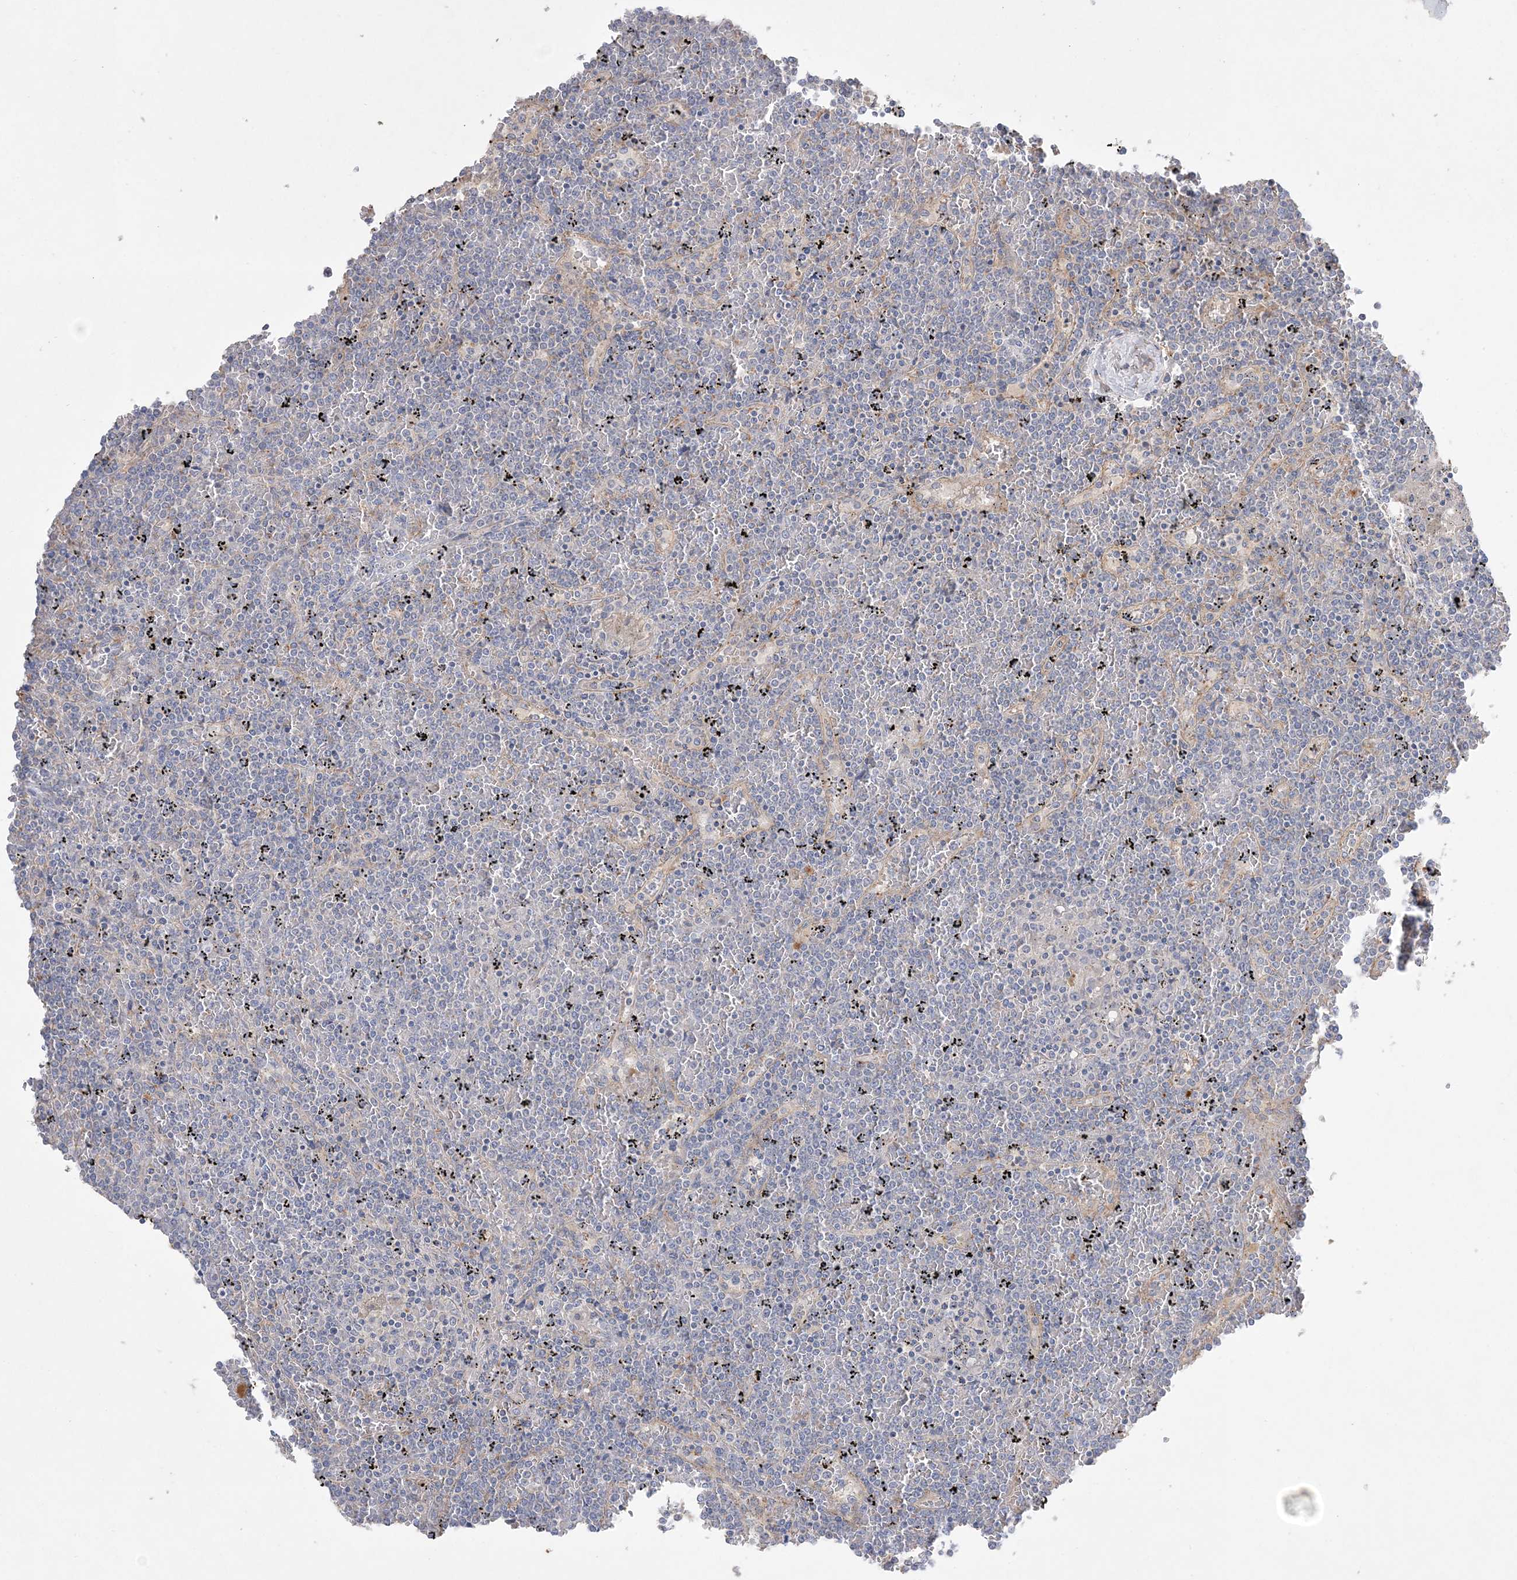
{"staining": {"intensity": "negative", "quantity": "none", "location": "none"}, "tissue": "lymphoma", "cell_type": "Tumor cells", "image_type": "cancer", "snomed": [{"axis": "morphology", "description": "Malignant lymphoma, non-Hodgkin's type, Low grade"}, {"axis": "topography", "description": "Spleen"}], "caption": "This is an IHC micrograph of human malignant lymphoma, non-Hodgkin's type (low-grade). There is no expression in tumor cells.", "gene": "ADCK2", "patient": {"sex": "female", "age": 19}}